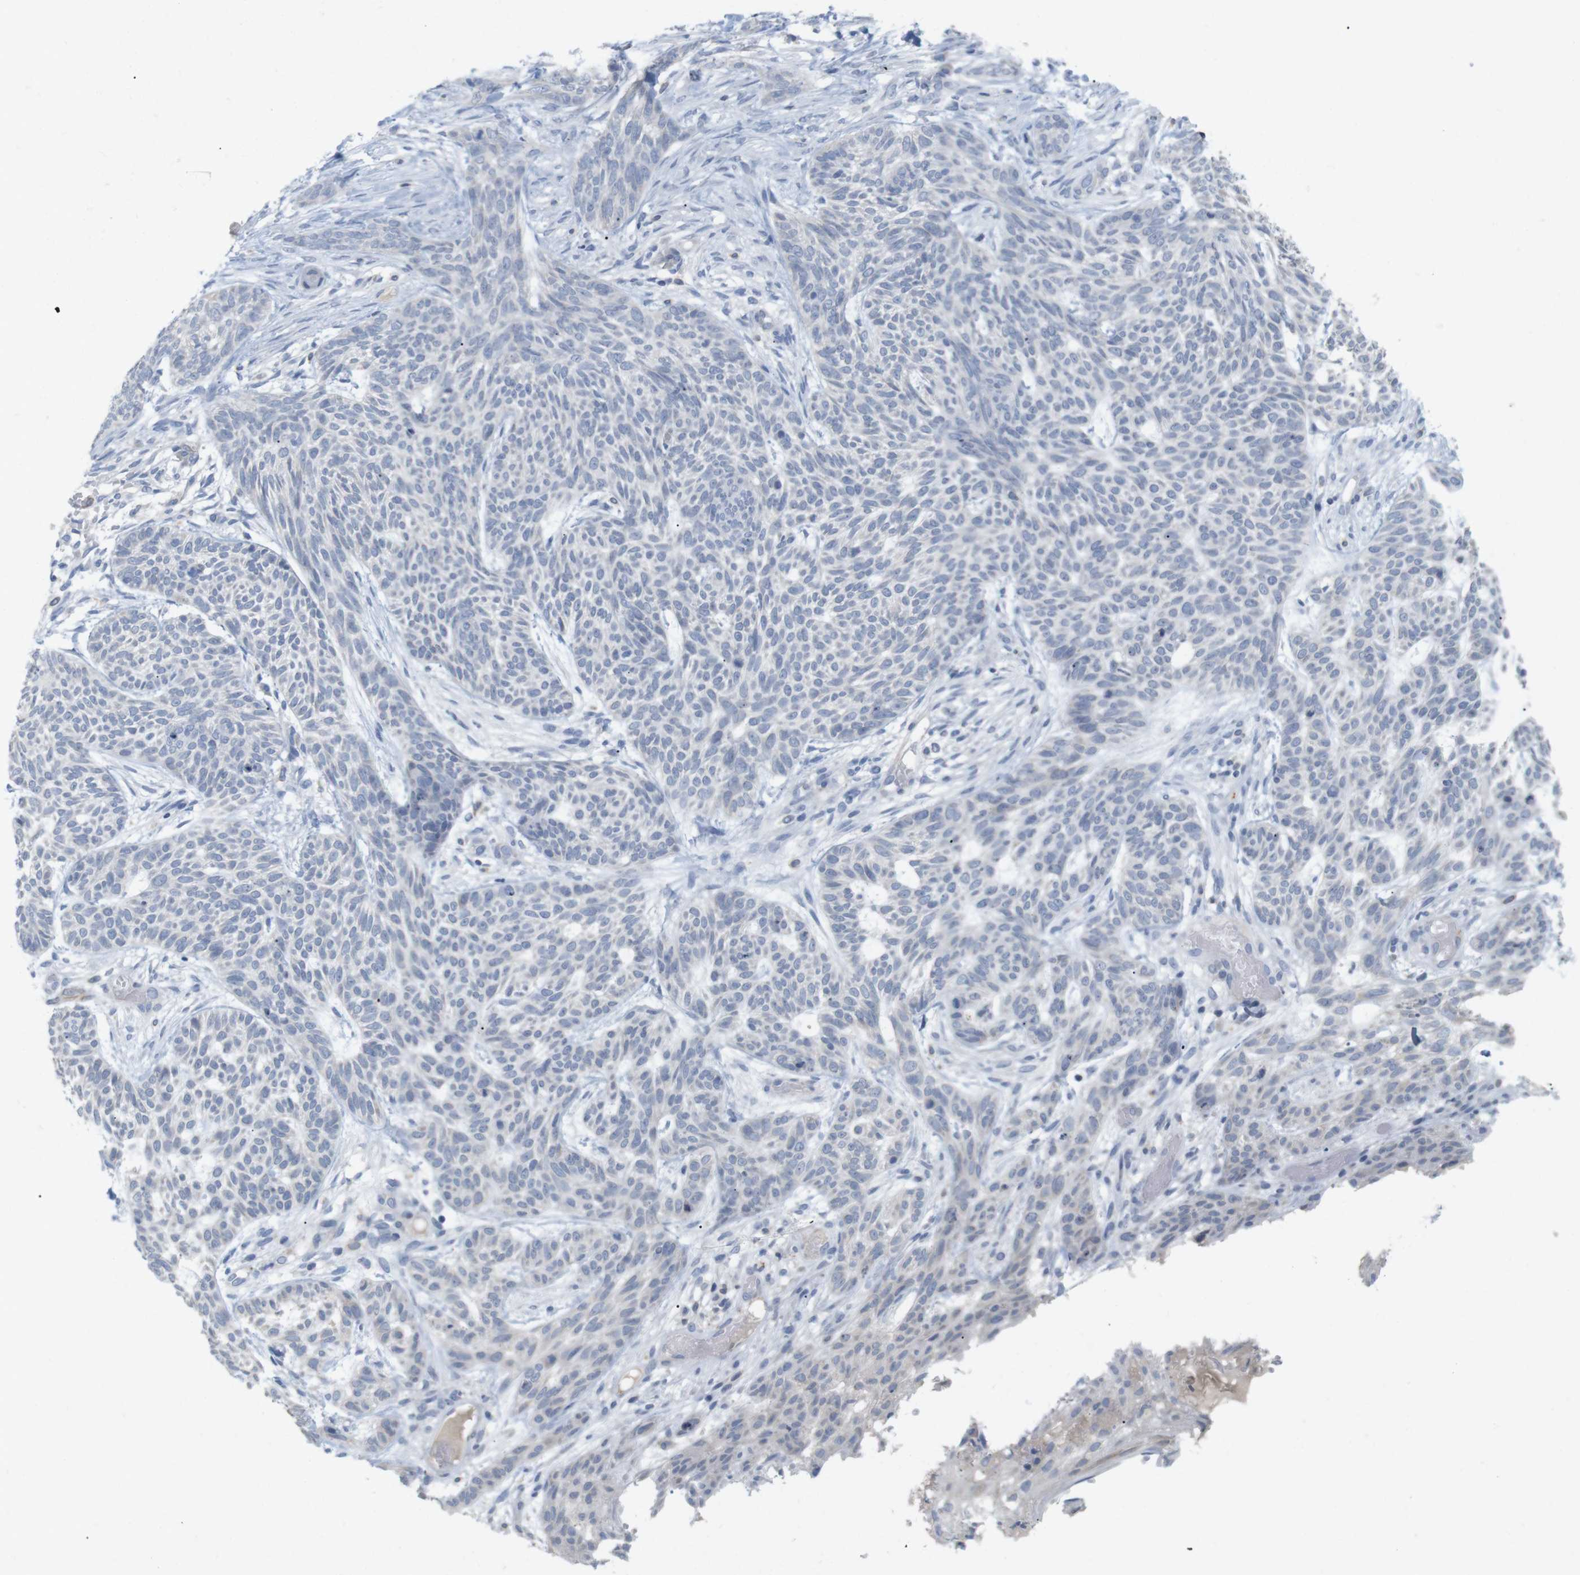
{"staining": {"intensity": "negative", "quantity": "none", "location": "none"}, "tissue": "skin cancer", "cell_type": "Tumor cells", "image_type": "cancer", "snomed": [{"axis": "morphology", "description": "Basal cell carcinoma"}, {"axis": "topography", "description": "Skin"}], "caption": "A high-resolution micrograph shows IHC staining of skin basal cell carcinoma, which reveals no significant staining in tumor cells.", "gene": "ITPR1", "patient": {"sex": "female", "age": 59}}